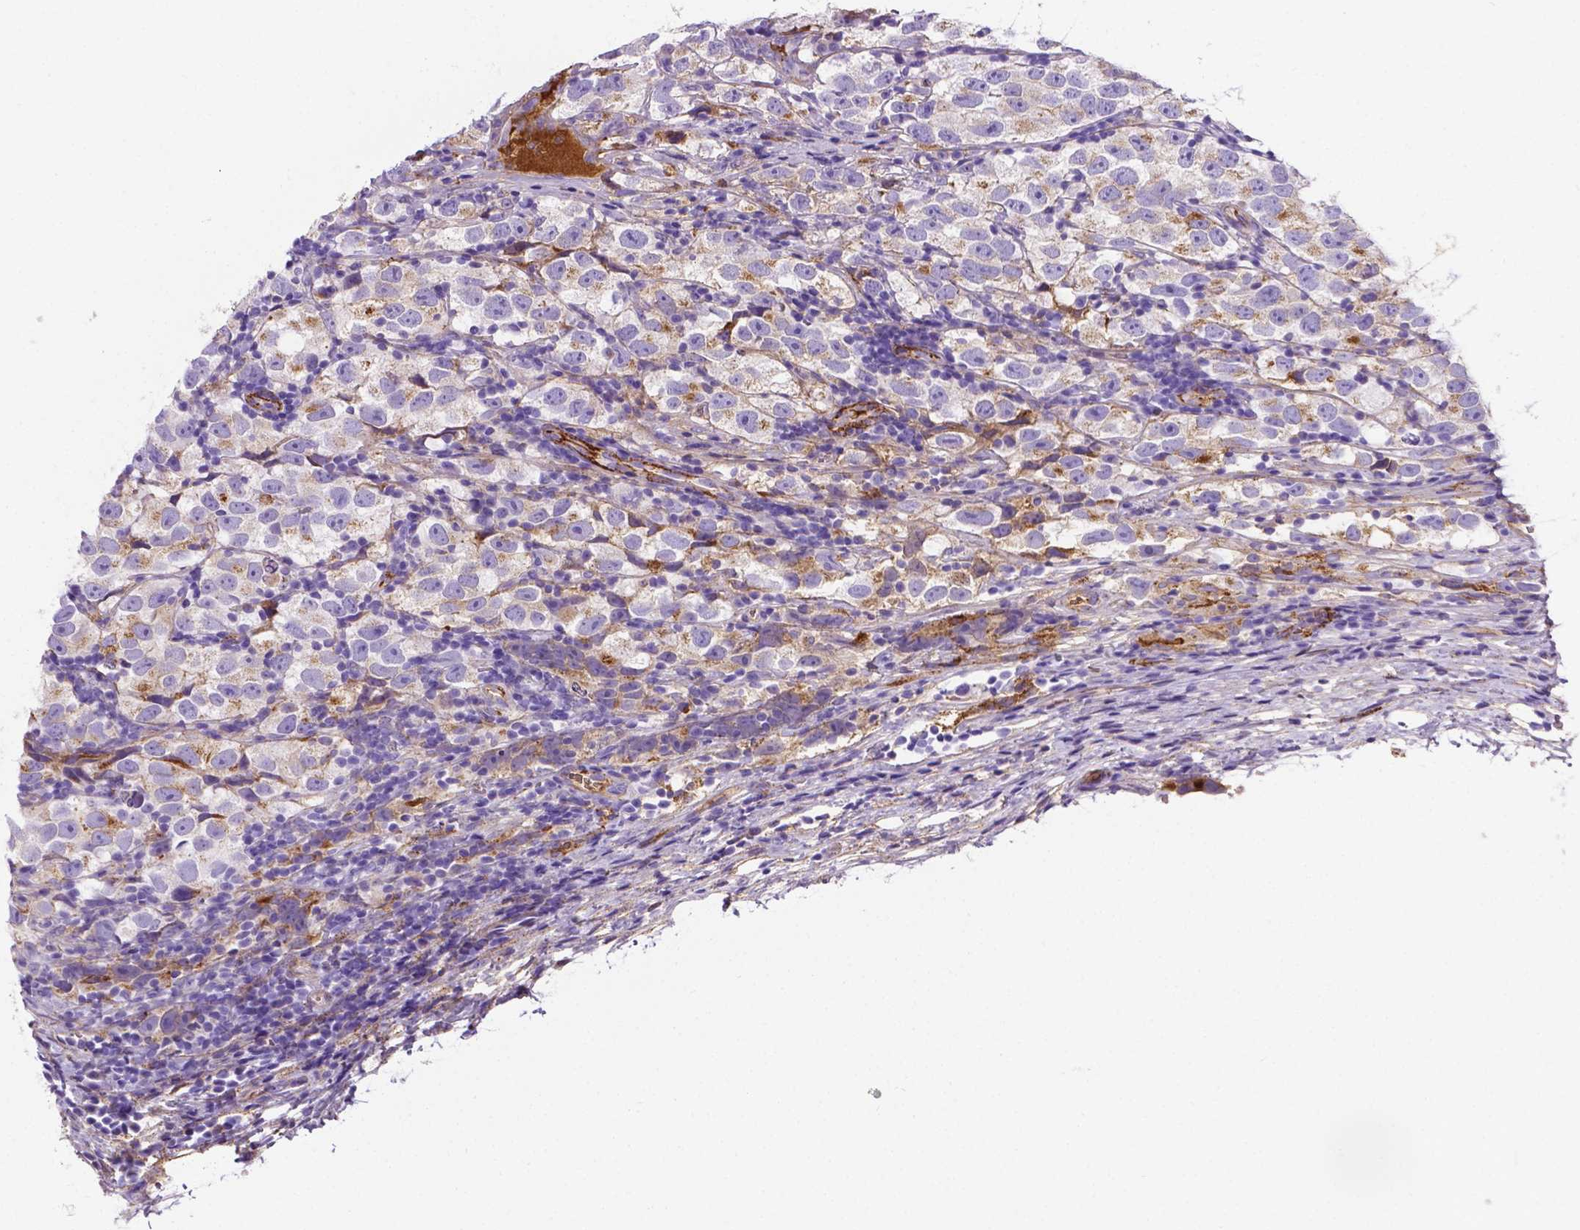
{"staining": {"intensity": "weak", "quantity": "25%-75%", "location": "cytoplasmic/membranous"}, "tissue": "testis cancer", "cell_type": "Tumor cells", "image_type": "cancer", "snomed": [{"axis": "morphology", "description": "Seminoma, NOS"}, {"axis": "topography", "description": "Testis"}], "caption": "Immunohistochemistry (IHC) of testis cancer demonstrates low levels of weak cytoplasmic/membranous staining in about 25%-75% of tumor cells.", "gene": "APOE", "patient": {"sex": "male", "age": 26}}